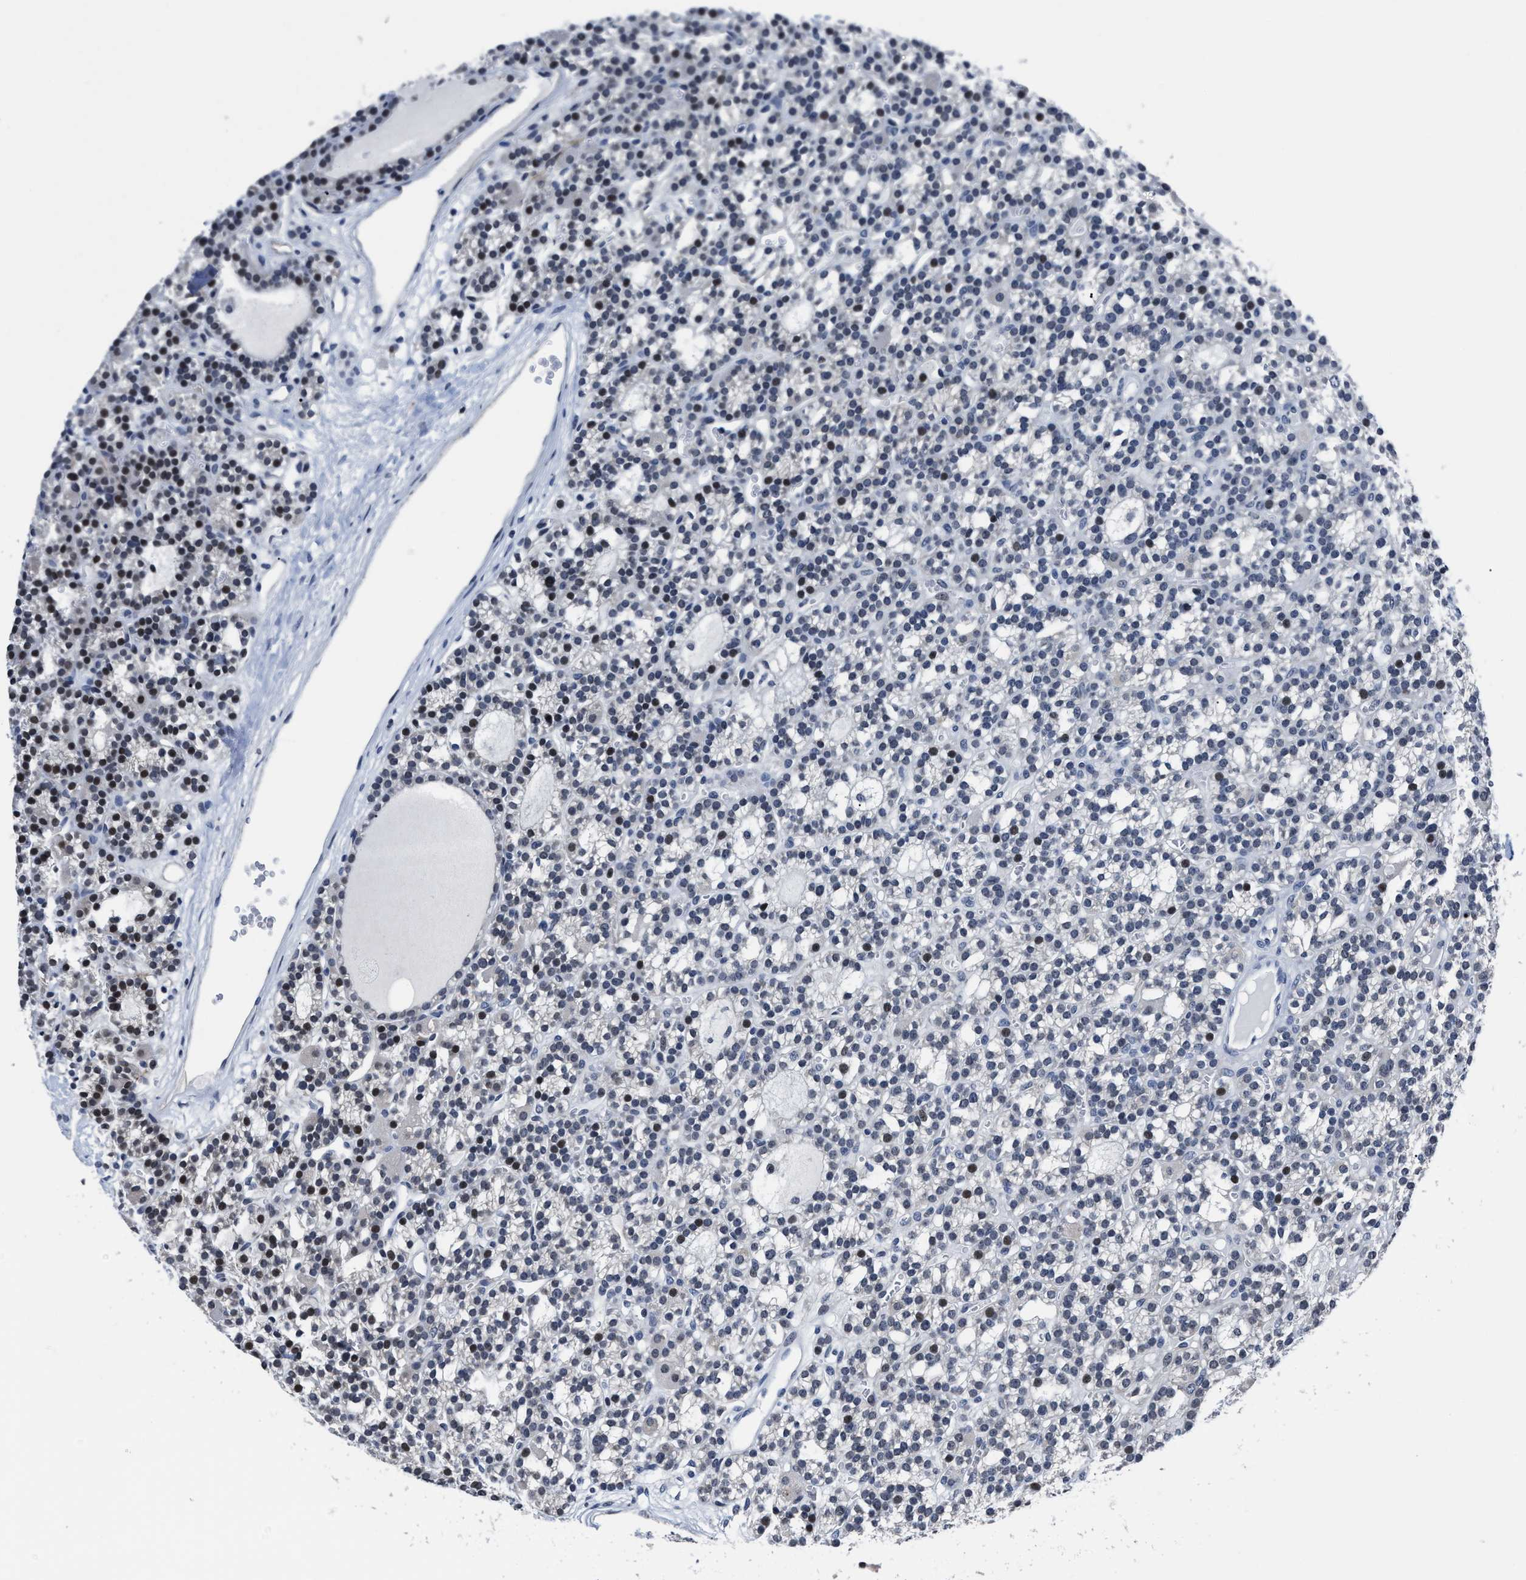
{"staining": {"intensity": "moderate", "quantity": "<25%", "location": "nuclear"}, "tissue": "parathyroid gland", "cell_type": "Glandular cells", "image_type": "normal", "snomed": [{"axis": "morphology", "description": "Normal tissue, NOS"}, {"axis": "morphology", "description": "Adenoma, NOS"}, {"axis": "topography", "description": "Parathyroid gland"}], "caption": "Immunohistochemistry of unremarkable parathyroid gland exhibits low levels of moderate nuclear staining in about <25% of glandular cells. The staining is performed using DAB brown chromogen to label protein expression. The nuclei are counter-stained blue using hematoxylin.", "gene": "MARCKSL1", "patient": {"sex": "female", "age": 58}}